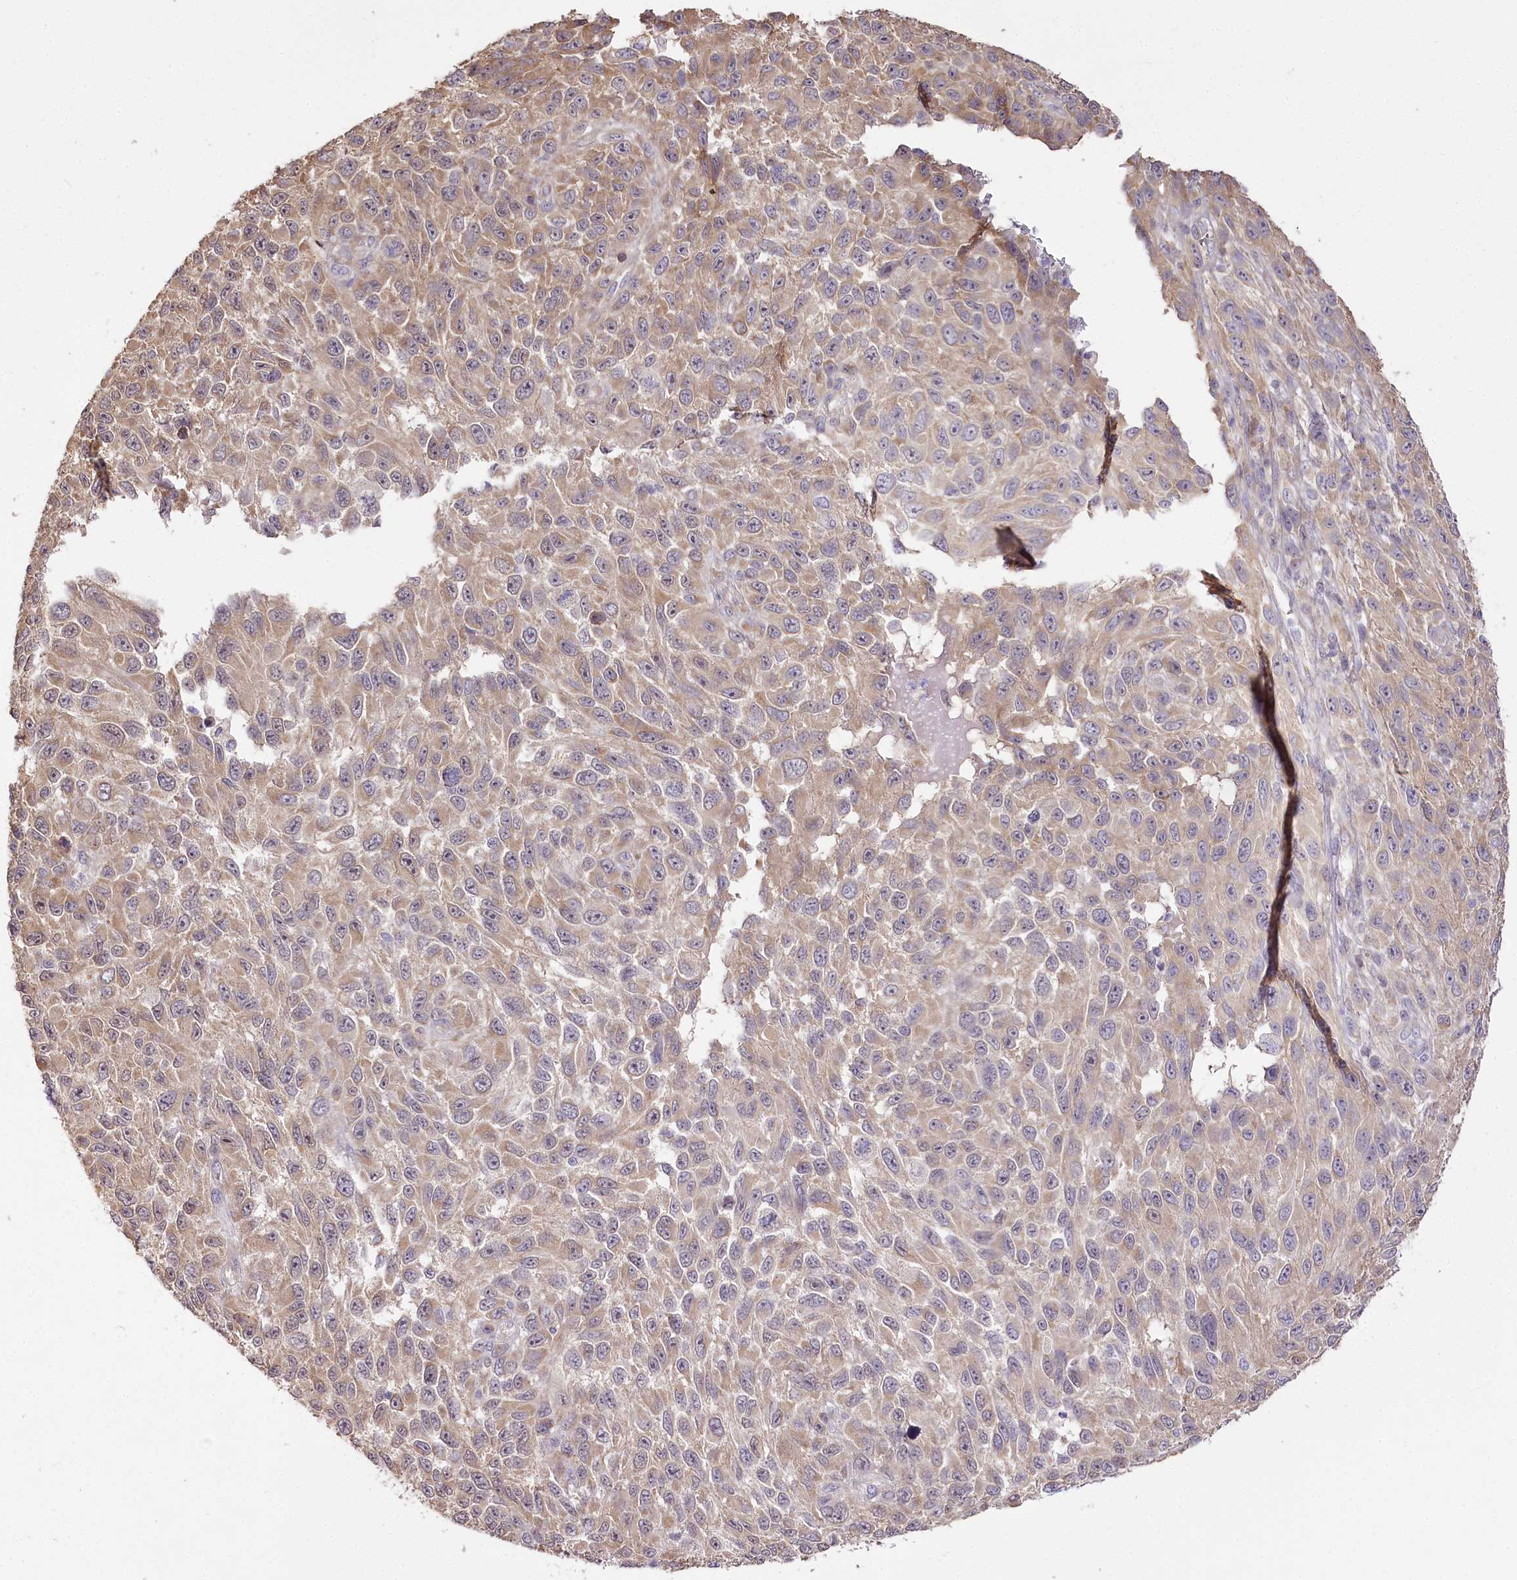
{"staining": {"intensity": "weak", "quantity": ">75%", "location": "cytoplasmic/membranous"}, "tissue": "melanoma", "cell_type": "Tumor cells", "image_type": "cancer", "snomed": [{"axis": "morphology", "description": "Malignant melanoma, NOS"}, {"axis": "topography", "description": "Skin"}], "caption": "Human malignant melanoma stained for a protein (brown) demonstrates weak cytoplasmic/membranous positive staining in about >75% of tumor cells.", "gene": "ZNF226", "patient": {"sex": "female", "age": 96}}